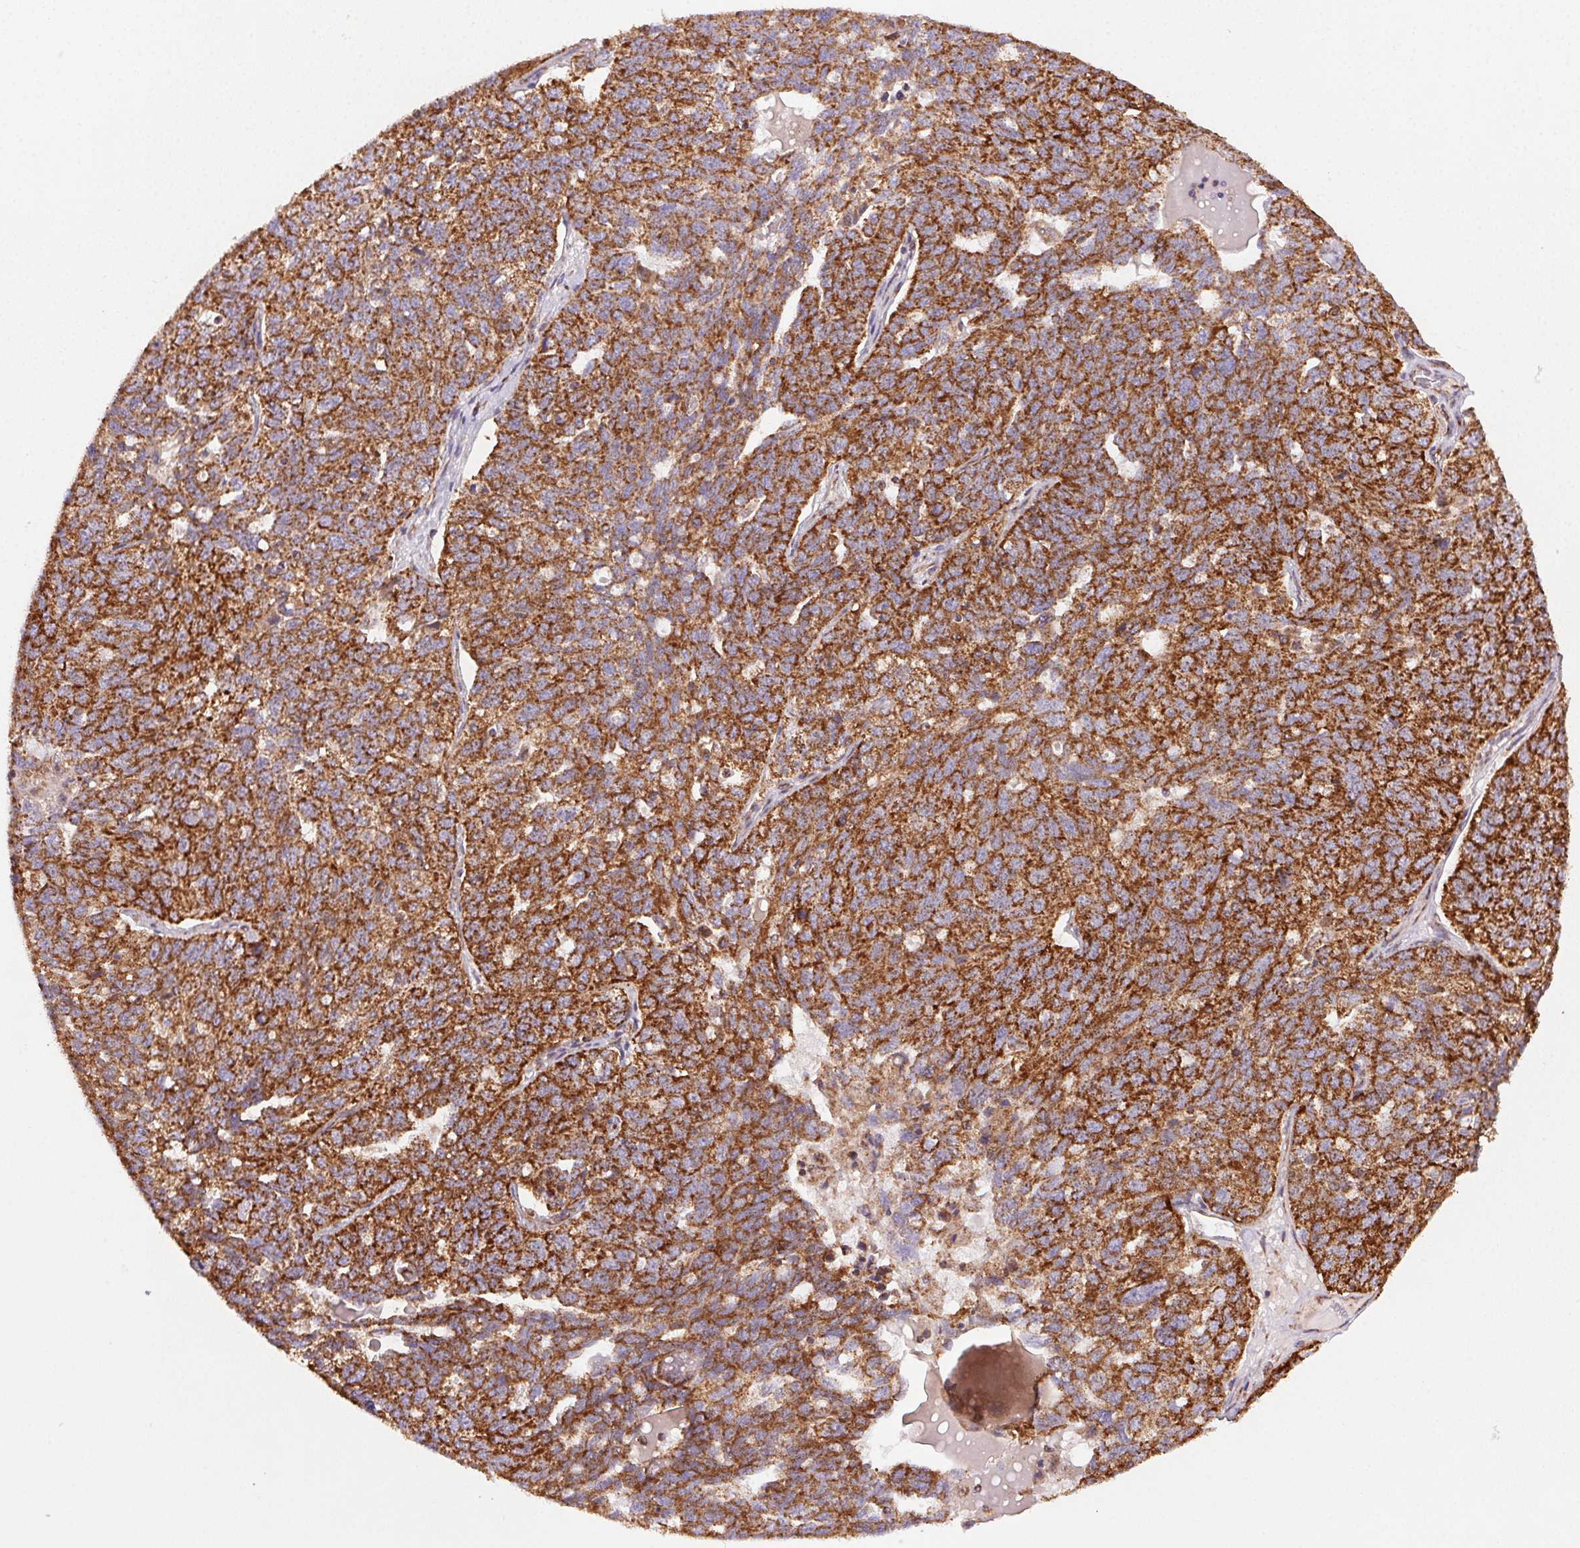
{"staining": {"intensity": "strong", "quantity": ">75%", "location": "cytoplasmic/membranous"}, "tissue": "ovarian cancer", "cell_type": "Tumor cells", "image_type": "cancer", "snomed": [{"axis": "morphology", "description": "Cystadenocarcinoma, serous, NOS"}, {"axis": "topography", "description": "Ovary"}], "caption": "Immunohistochemical staining of serous cystadenocarcinoma (ovarian) exhibits high levels of strong cytoplasmic/membranous protein positivity in approximately >75% of tumor cells. The staining was performed using DAB (3,3'-diaminobenzidine) to visualize the protein expression in brown, while the nuclei were stained in blue with hematoxylin (Magnification: 20x).", "gene": "CLPB", "patient": {"sex": "female", "age": 71}}